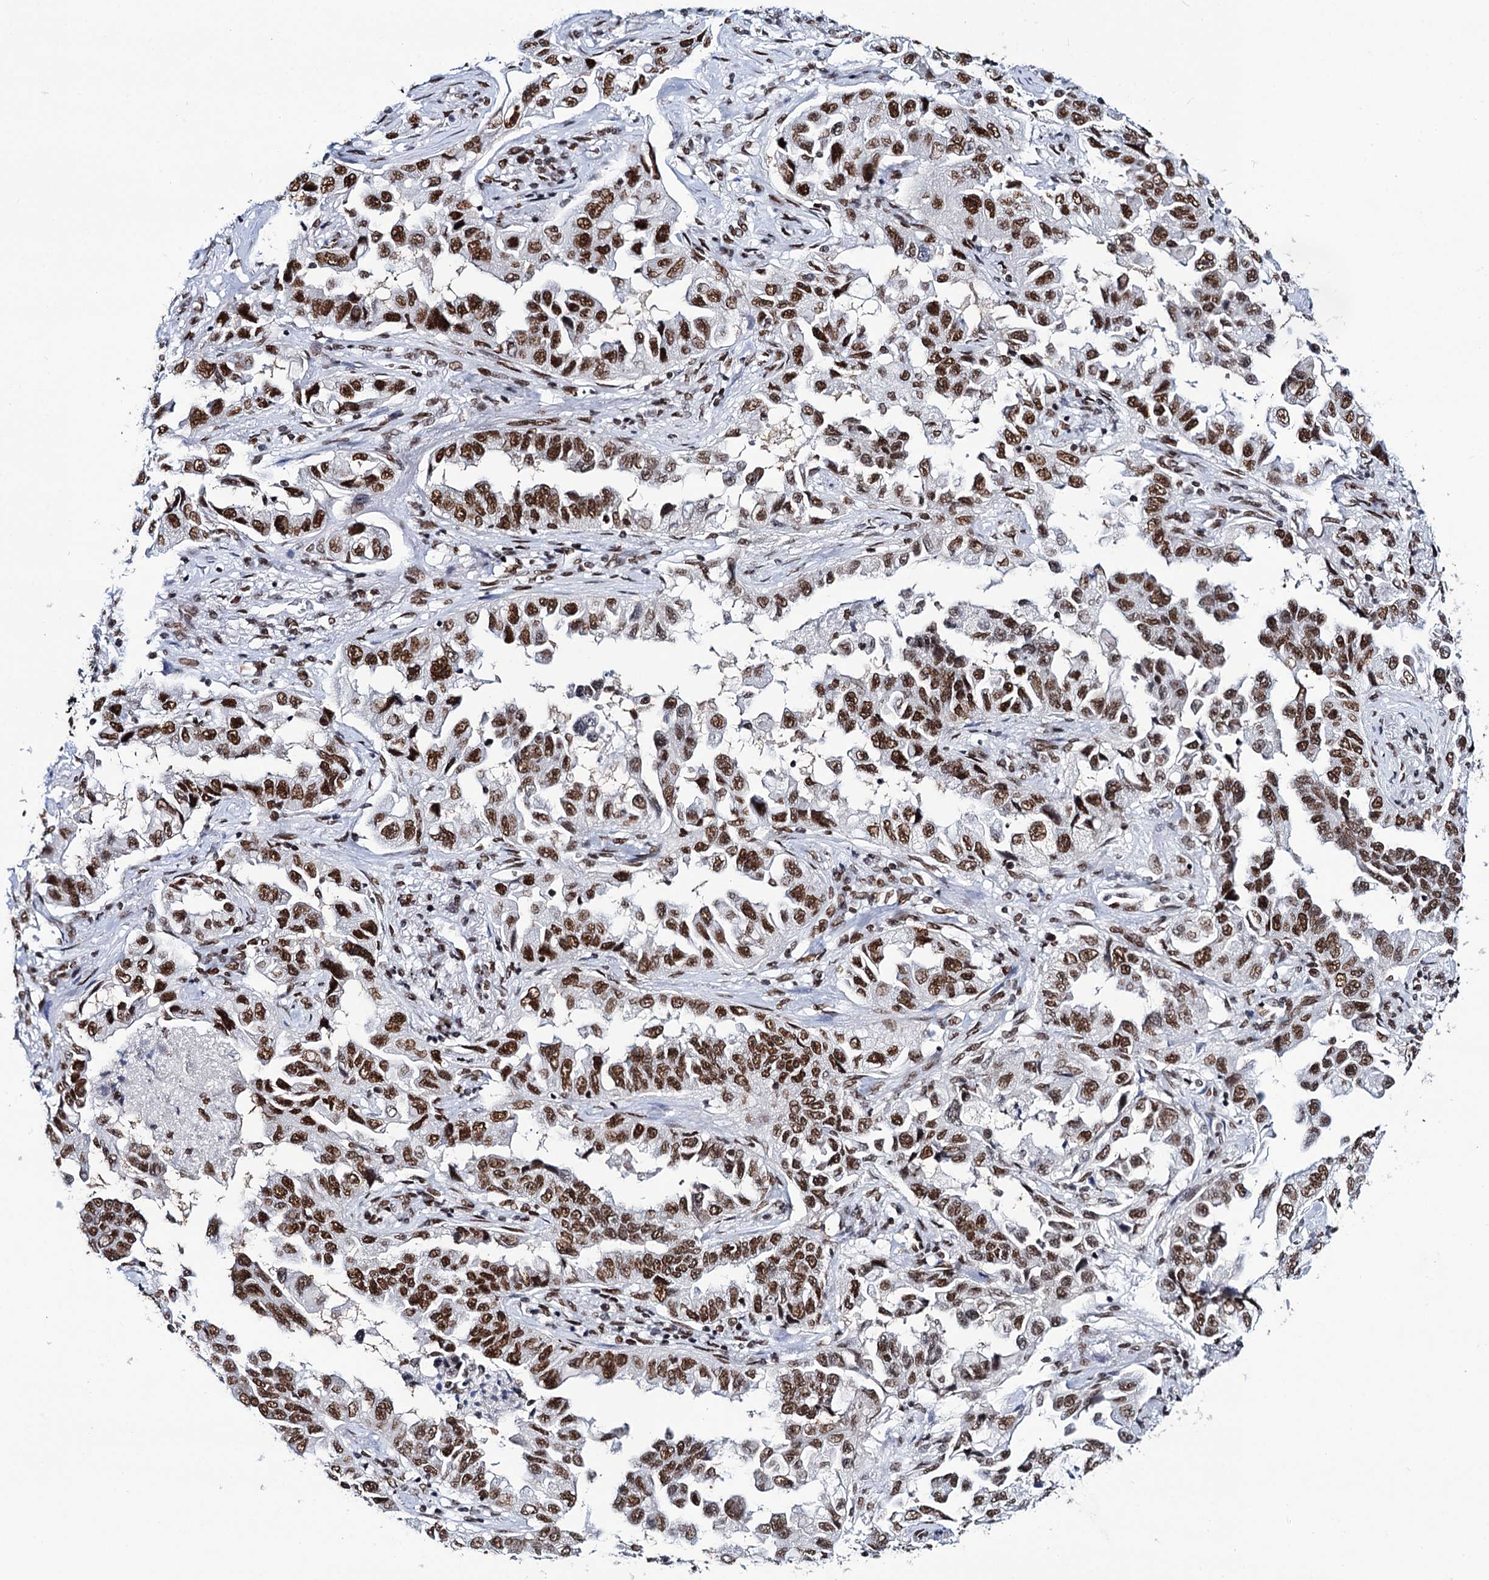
{"staining": {"intensity": "strong", "quantity": ">75%", "location": "nuclear"}, "tissue": "lung cancer", "cell_type": "Tumor cells", "image_type": "cancer", "snomed": [{"axis": "morphology", "description": "Adenocarcinoma, NOS"}, {"axis": "topography", "description": "Lung"}], "caption": "Human lung cancer (adenocarcinoma) stained with a protein marker shows strong staining in tumor cells.", "gene": "MATR3", "patient": {"sex": "female", "age": 51}}